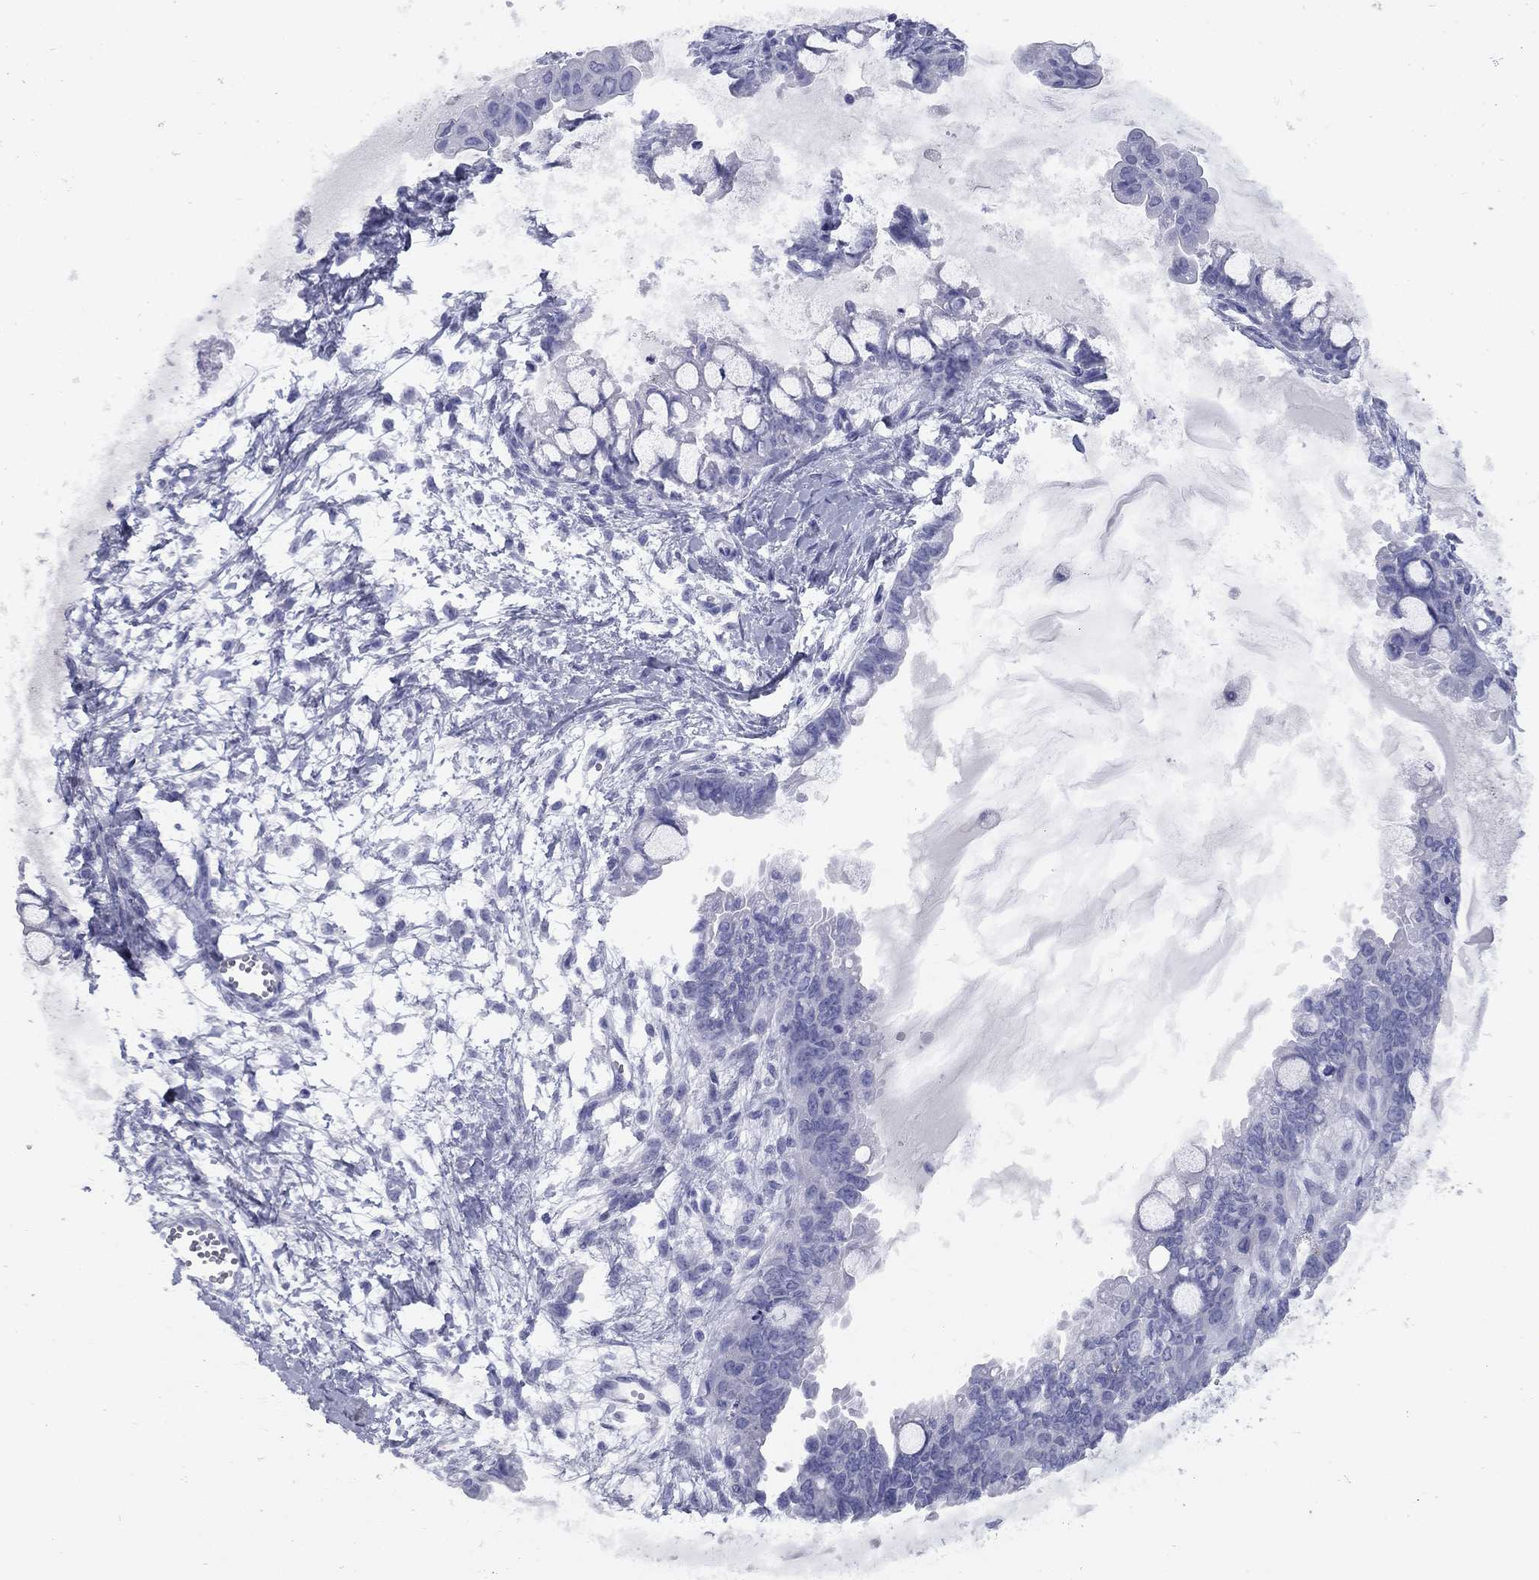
{"staining": {"intensity": "negative", "quantity": "none", "location": "none"}, "tissue": "ovarian cancer", "cell_type": "Tumor cells", "image_type": "cancer", "snomed": [{"axis": "morphology", "description": "Cystadenocarcinoma, mucinous, NOS"}, {"axis": "topography", "description": "Ovary"}], "caption": "Human ovarian cancer (mucinous cystadenocarcinoma) stained for a protein using immunohistochemistry (IHC) exhibits no positivity in tumor cells.", "gene": "NPPA", "patient": {"sex": "female", "age": 63}}